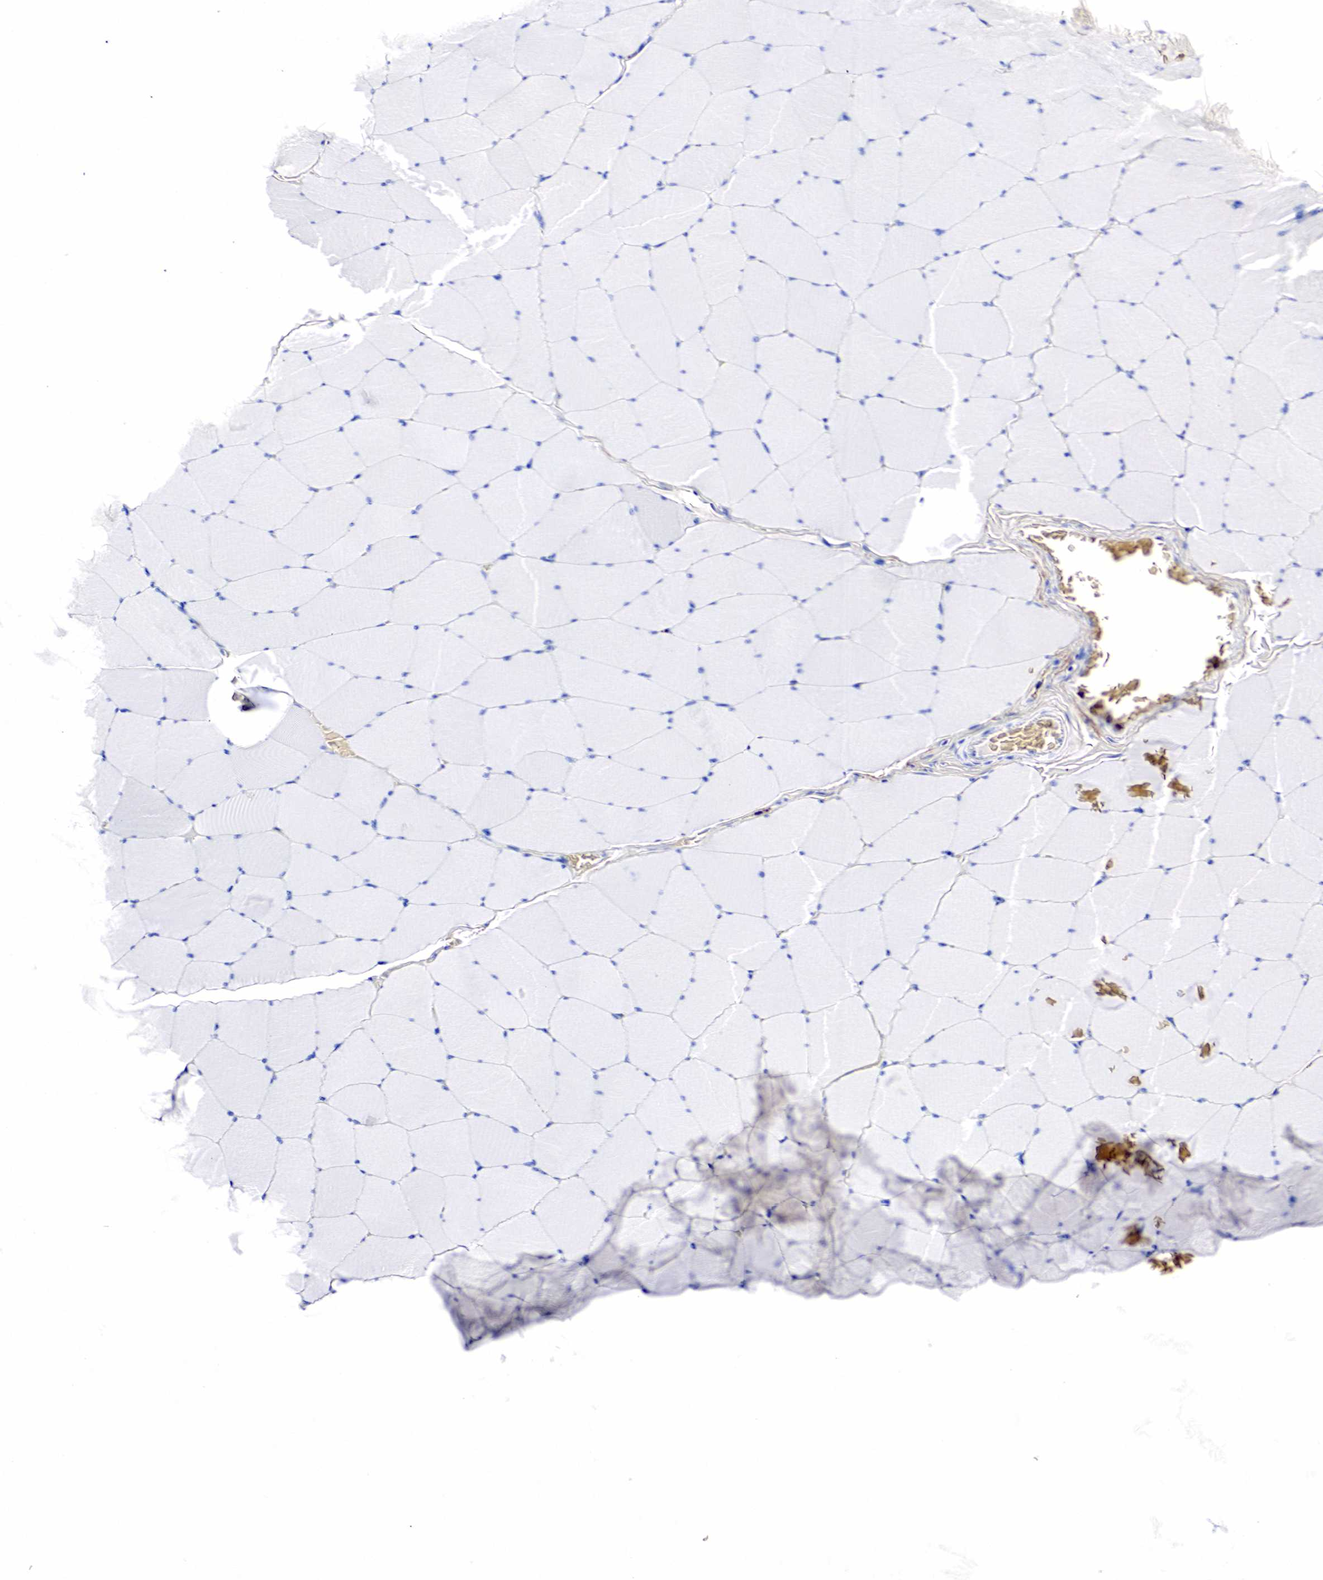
{"staining": {"intensity": "negative", "quantity": "none", "location": "none"}, "tissue": "skeletal muscle", "cell_type": "Myocytes", "image_type": "normal", "snomed": [{"axis": "morphology", "description": "Normal tissue, NOS"}, {"axis": "topography", "description": "Skeletal muscle"}, {"axis": "topography", "description": "Salivary gland"}], "caption": "DAB immunohistochemical staining of normal human skeletal muscle demonstrates no significant positivity in myocytes. Brightfield microscopy of immunohistochemistry stained with DAB (brown) and hematoxylin (blue), captured at high magnification.", "gene": "LYZ", "patient": {"sex": "male", "age": 62}}